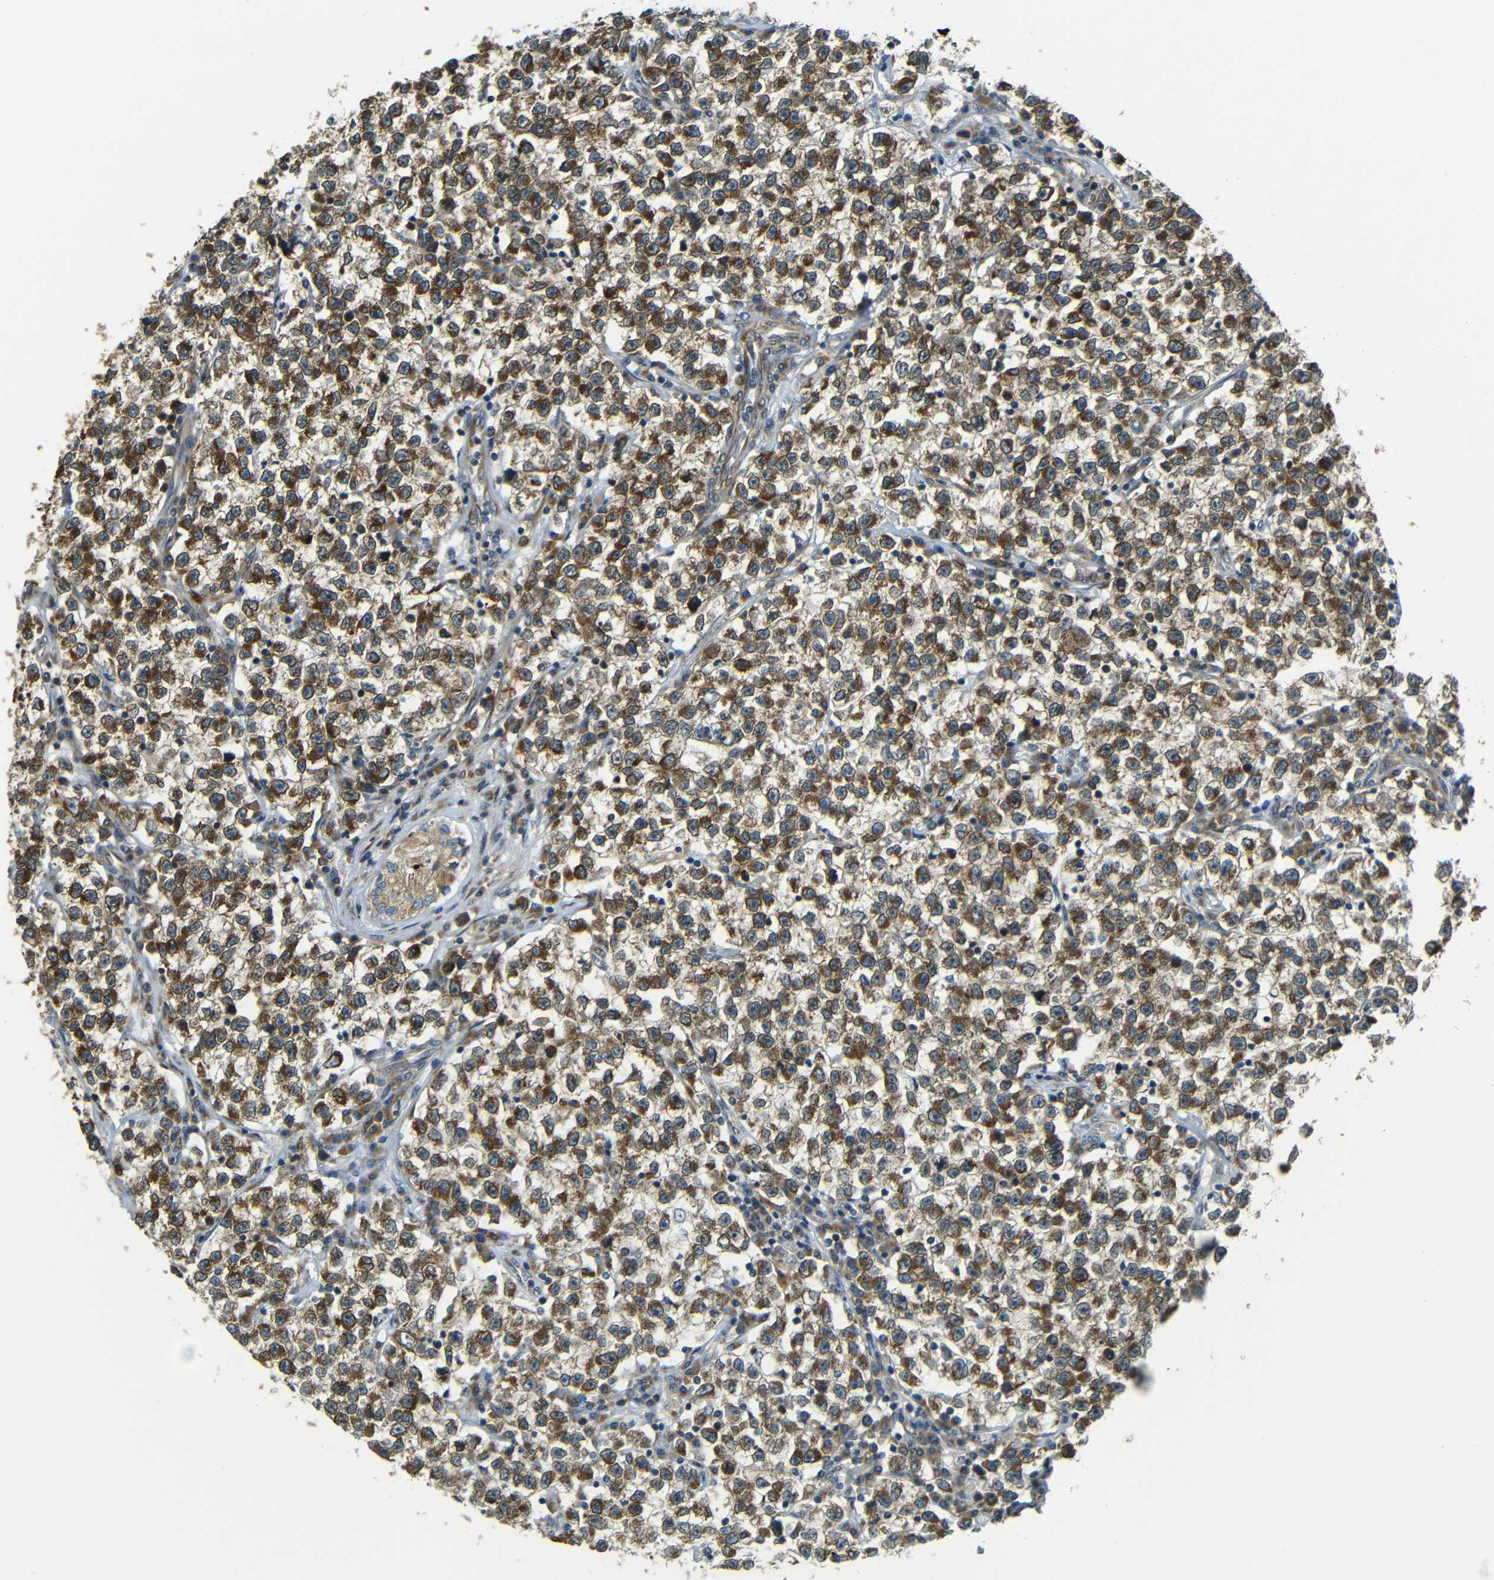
{"staining": {"intensity": "strong", "quantity": ">75%", "location": "cytoplasmic/membranous"}, "tissue": "testis cancer", "cell_type": "Tumor cells", "image_type": "cancer", "snomed": [{"axis": "morphology", "description": "Seminoma, NOS"}, {"axis": "topography", "description": "Testis"}], "caption": "Strong cytoplasmic/membranous positivity is seen in approximately >75% of tumor cells in seminoma (testis).", "gene": "VAPB", "patient": {"sex": "male", "age": 22}}